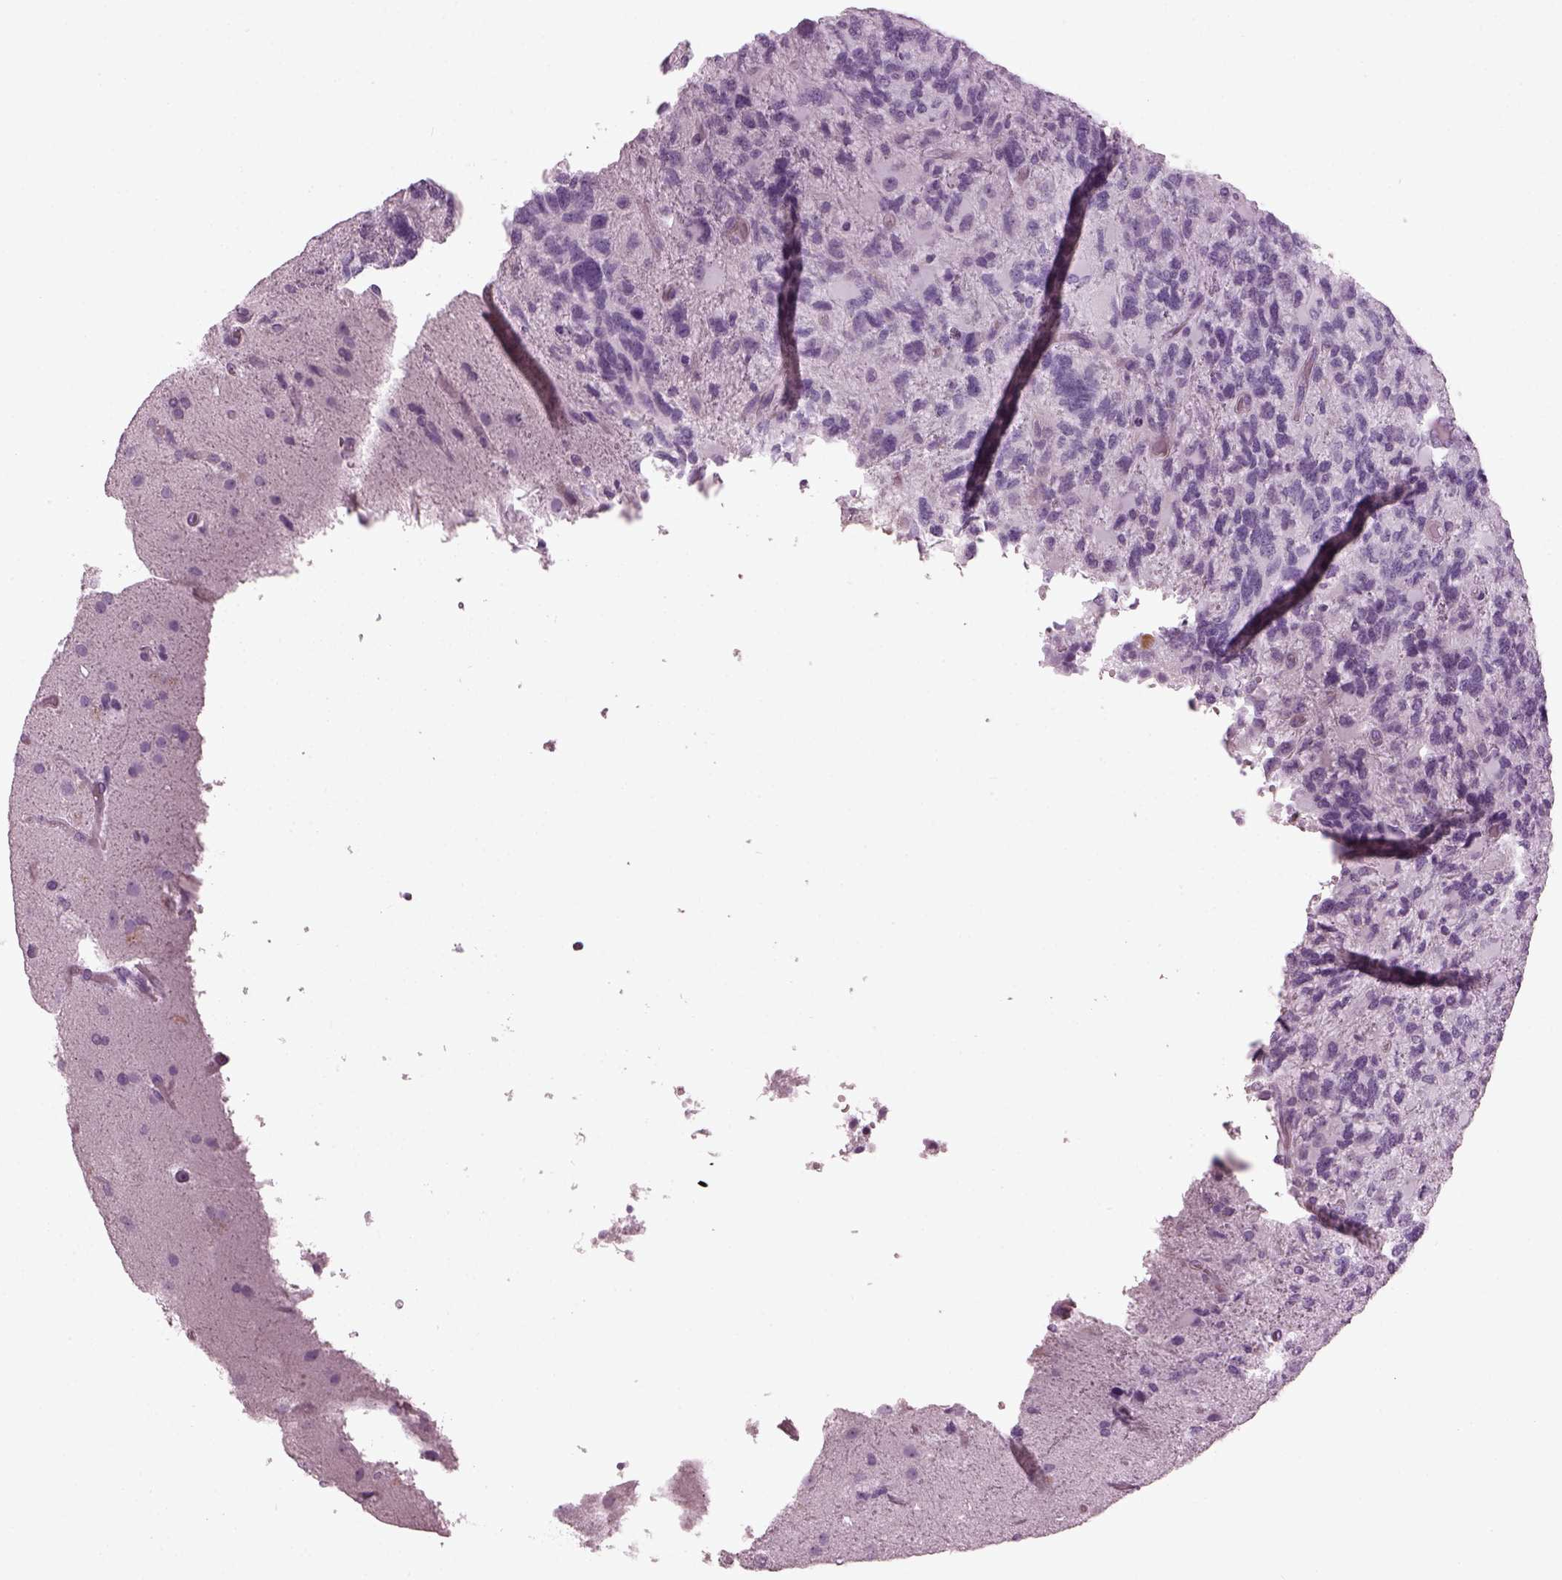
{"staining": {"intensity": "negative", "quantity": "none", "location": "none"}, "tissue": "glioma", "cell_type": "Tumor cells", "image_type": "cancer", "snomed": [{"axis": "morphology", "description": "Glioma, malignant, High grade"}, {"axis": "topography", "description": "Brain"}], "caption": "Immunohistochemical staining of human glioma shows no significant positivity in tumor cells.", "gene": "PDC", "patient": {"sex": "female", "age": 71}}